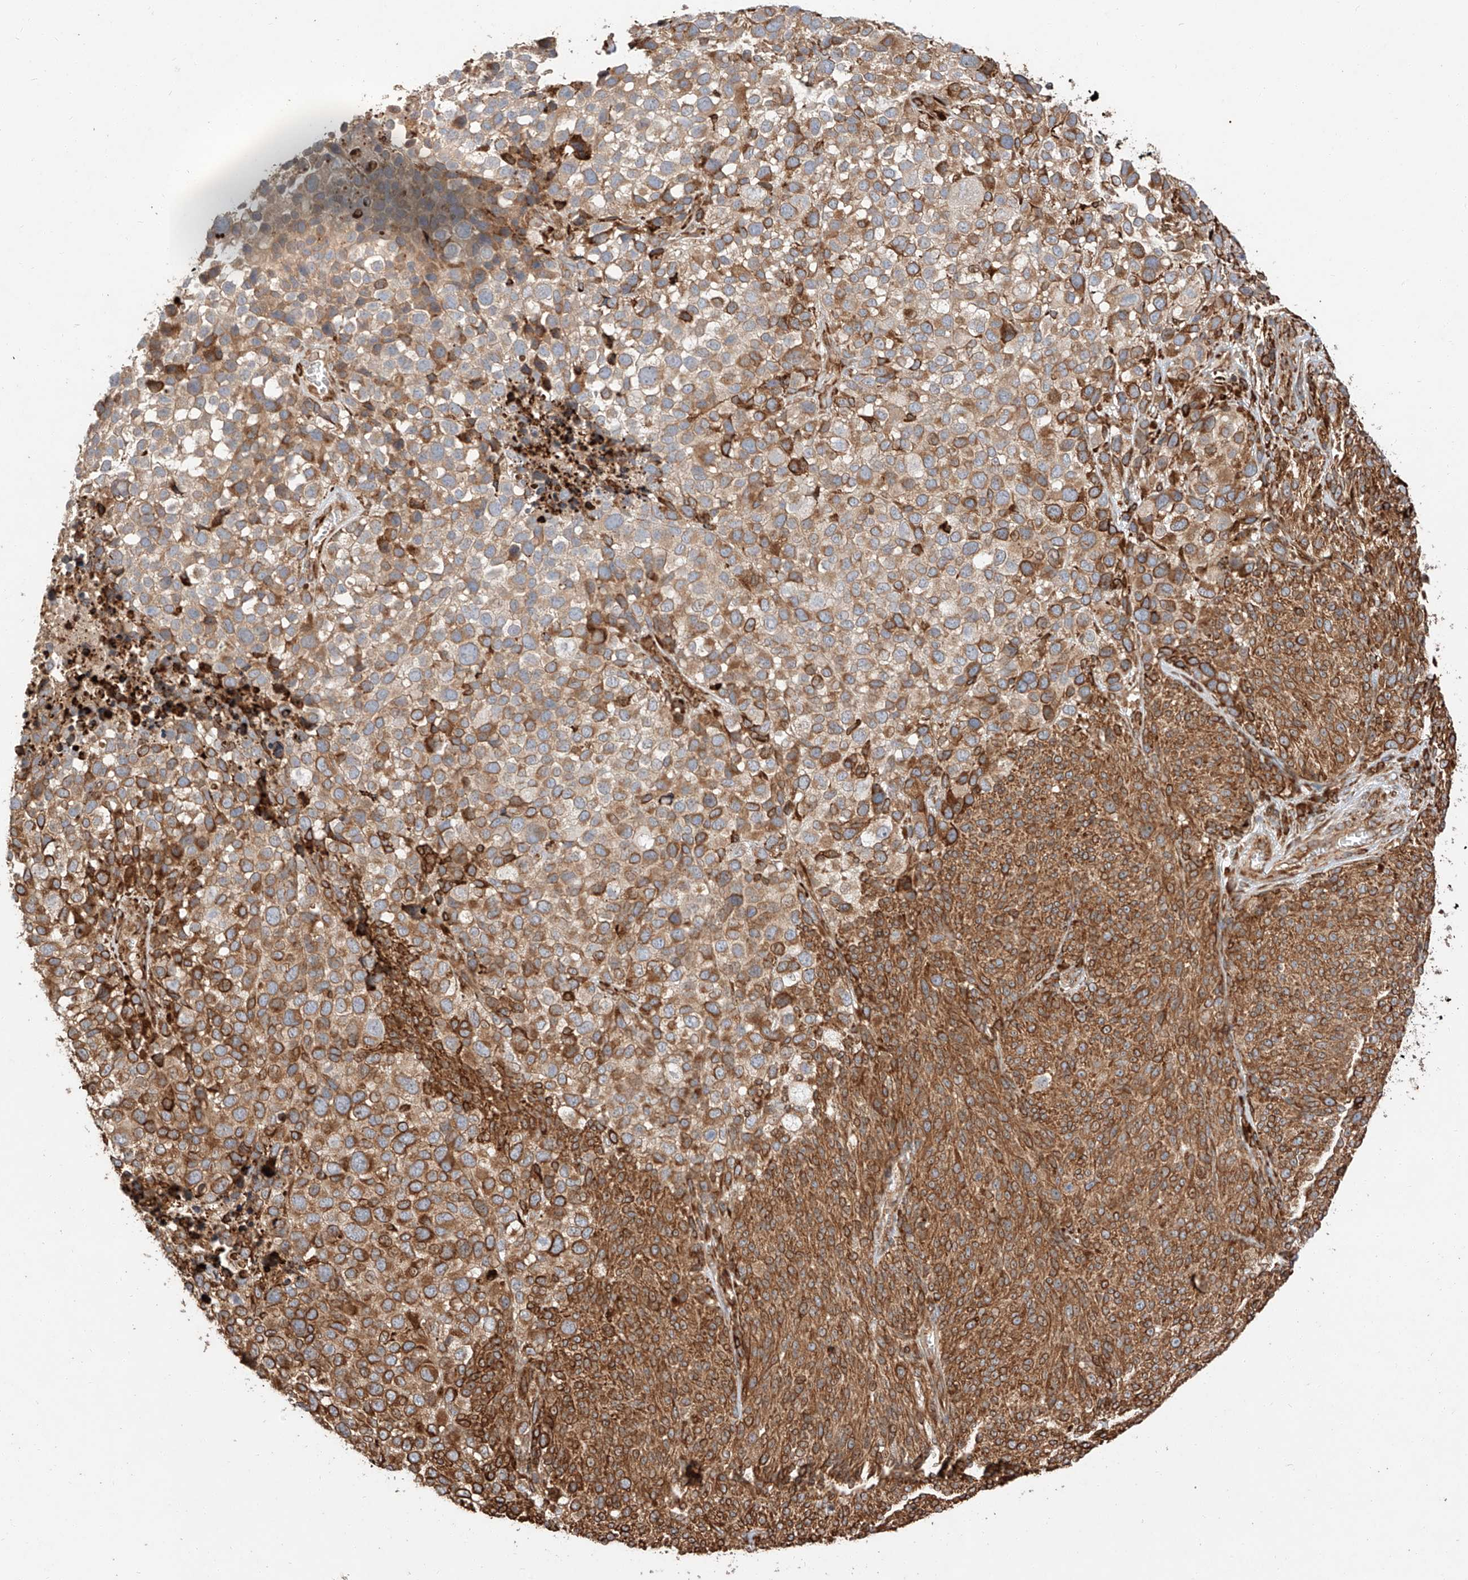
{"staining": {"intensity": "strong", "quantity": ">75%", "location": "cytoplasmic/membranous"}, "tissue": "melanoma", "cell_type": "Tumor cells", "image_type": "cancer", "snomed": [{"axis": "morphology", "description": "Malignant melanoma, NOS"}, {"axis": "topography", "description": "Skin of trunk"}], "caption": "Human melanoma stained with a brown dye reveals strong cytoplasmic/membranous positive staining in approximately >75% of tumor cells.", "gene": "ZNF84", "patient": {"sex": "male", "age": 71}}